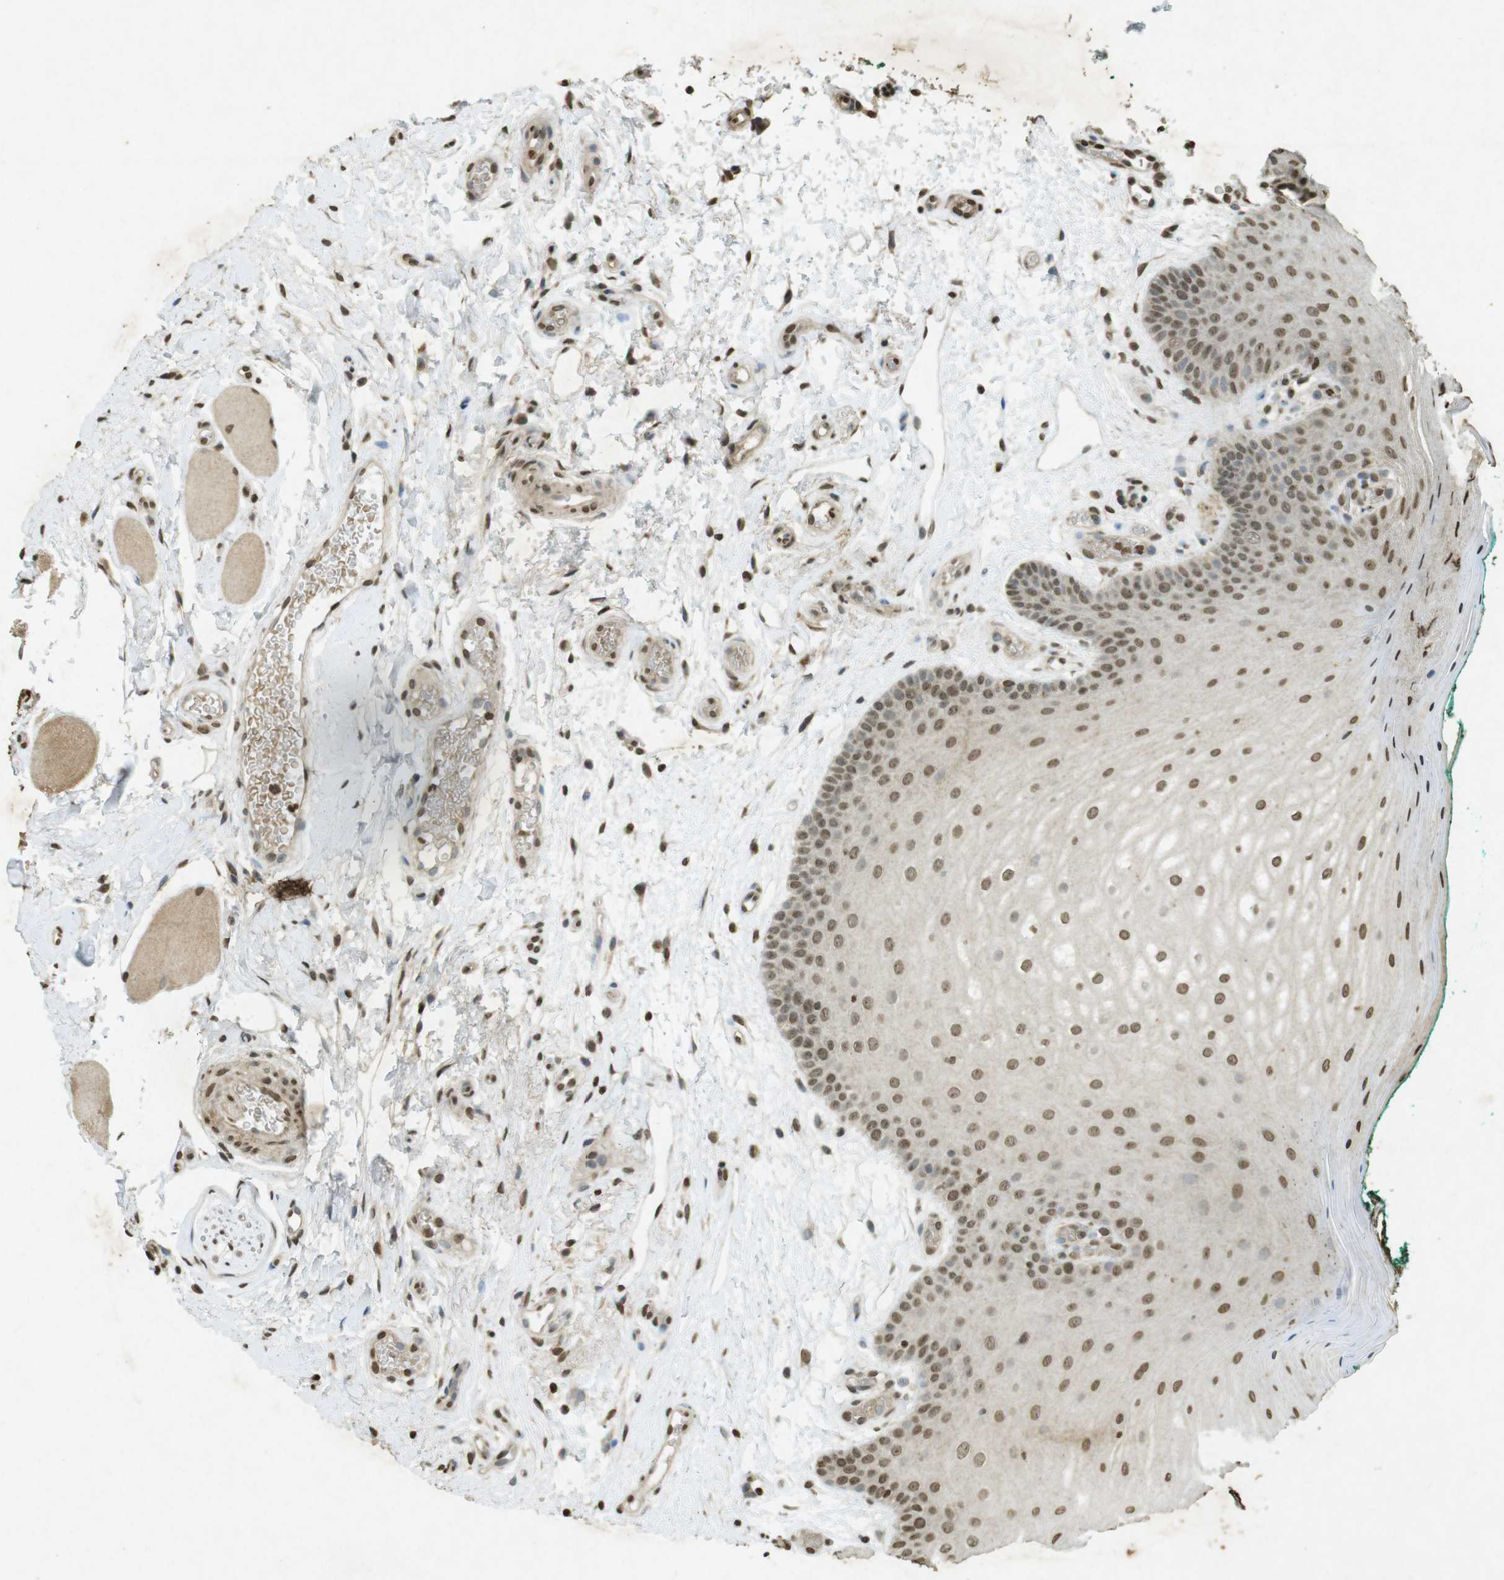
{"staining": {"intensity": "moderate", "quantity": ">75%", "location": "nuclear"}, "tissue": "oral mucosa", "cell_type": "Squamous epithelial cells", "image_type": "normal", "snomed": [{"axis": "morphology", "description": "Normal tissue, NOS"}, {"axis": "topography", "description": "Skeletal muscle"}, {"axis": "topography", "description": "Oral tissue"}], "caption": "Immunohistochemical staining of benign oral mucosa demonstrates medium levels of moderate nuclear positivity in approximately >75% of squamous epithelial cells. Nuclei are stained in blue.", "gene": "ORC4", "patient": {"sex": "male", "age": 58}}